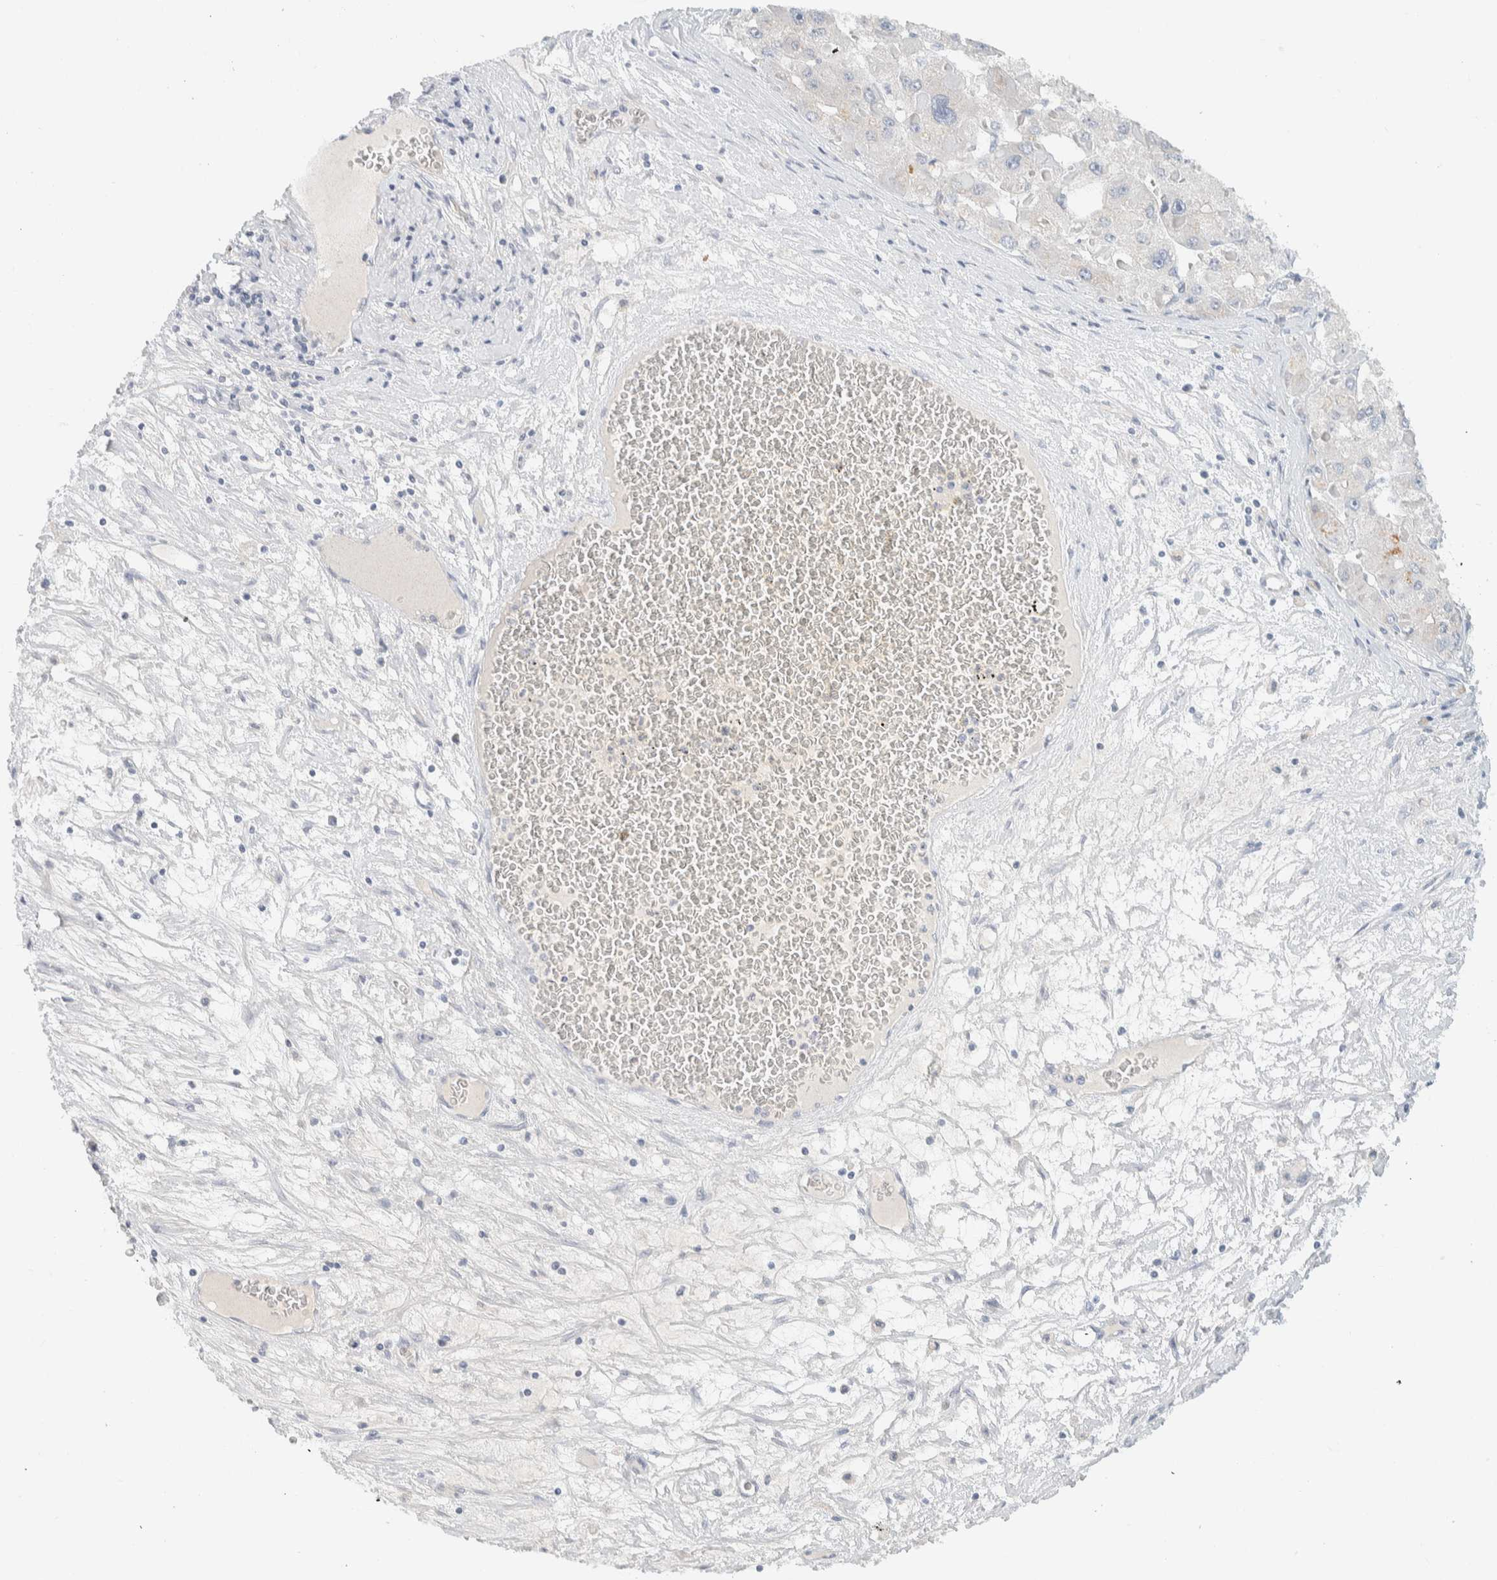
{"staining": {"intensity": "negative", "quantity": "none", "location": "none"}, "tissue": "liver cancer", "cell_type": "Tumor cells", "image_type": "cancer", "snomed": [{"axis": "morphology", "description": "Carcinoma, Hepatocellular, NOS"}, {"axis": "topography", "description": "Liver"}], "caption": "Tumor cells show no significant positivity in liver hepatocellular carcinoma. (DAB IHC with hematoxylin counter stain).", "gene": "ALOX12B", "patient": {"sex": "female", "age": 73}}